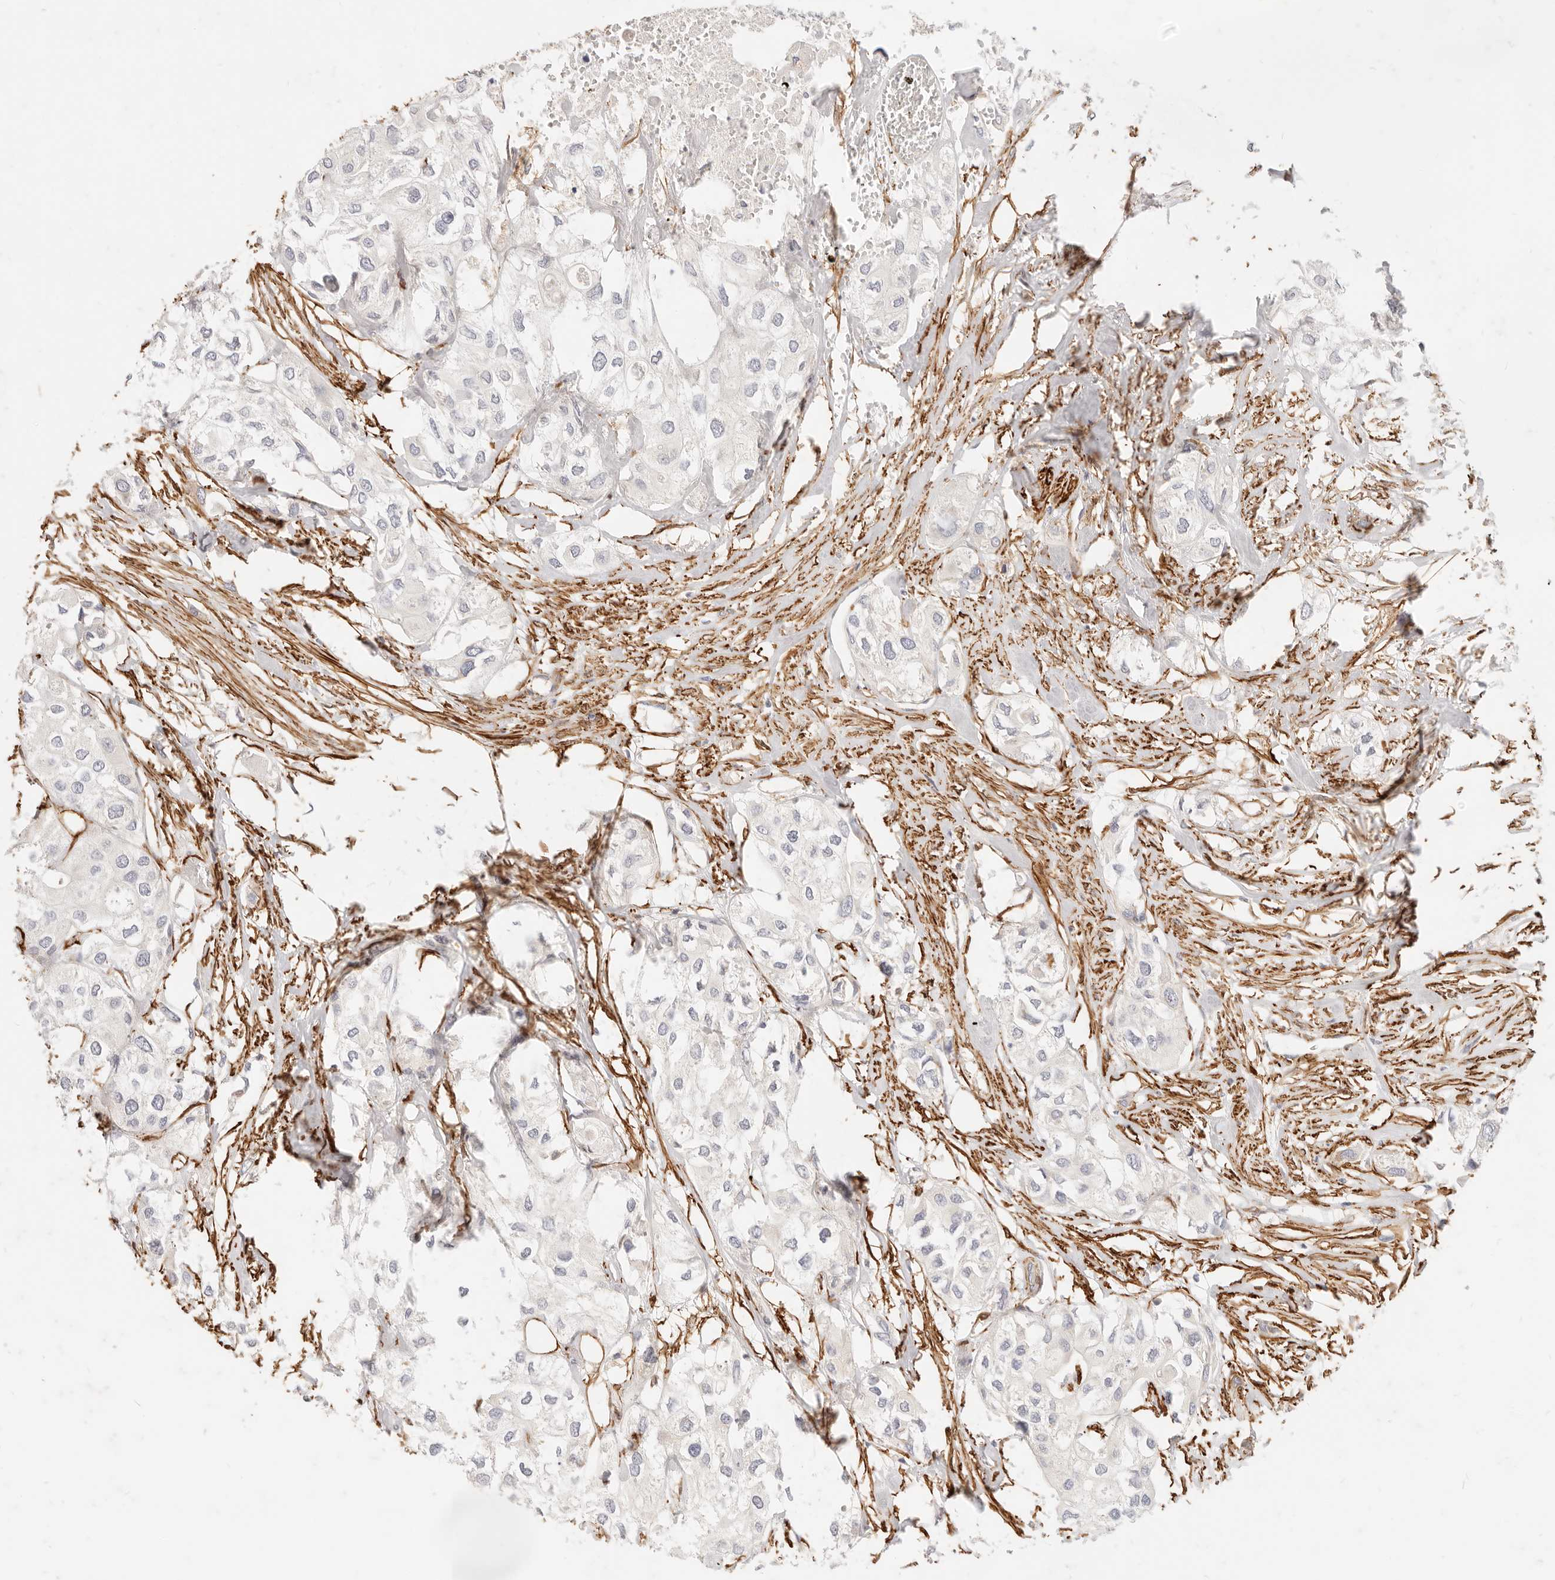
{"staining": {"intensity": "negative", "quantity": "none", "location": "none"}, "tissue": "urothelial cancer", "cell_type": "Tumor cells", "image_type": "cancer", "snomed": [{"axis": "morphology", "description": "Urothelial carcinoma, High grade"}, {"axis": "topography", "description": "Urinary bladder"}], "caption": "IHC of urothelial cancer exhibits no staining in tumor cells. (Stains: DAB immunohistochemistry with hematoxylin counter stain, Microscopy: brightfield microscopy at high magnification).", "gene": "TMTC2", "patient": {"sex": "male", "age": 64}}